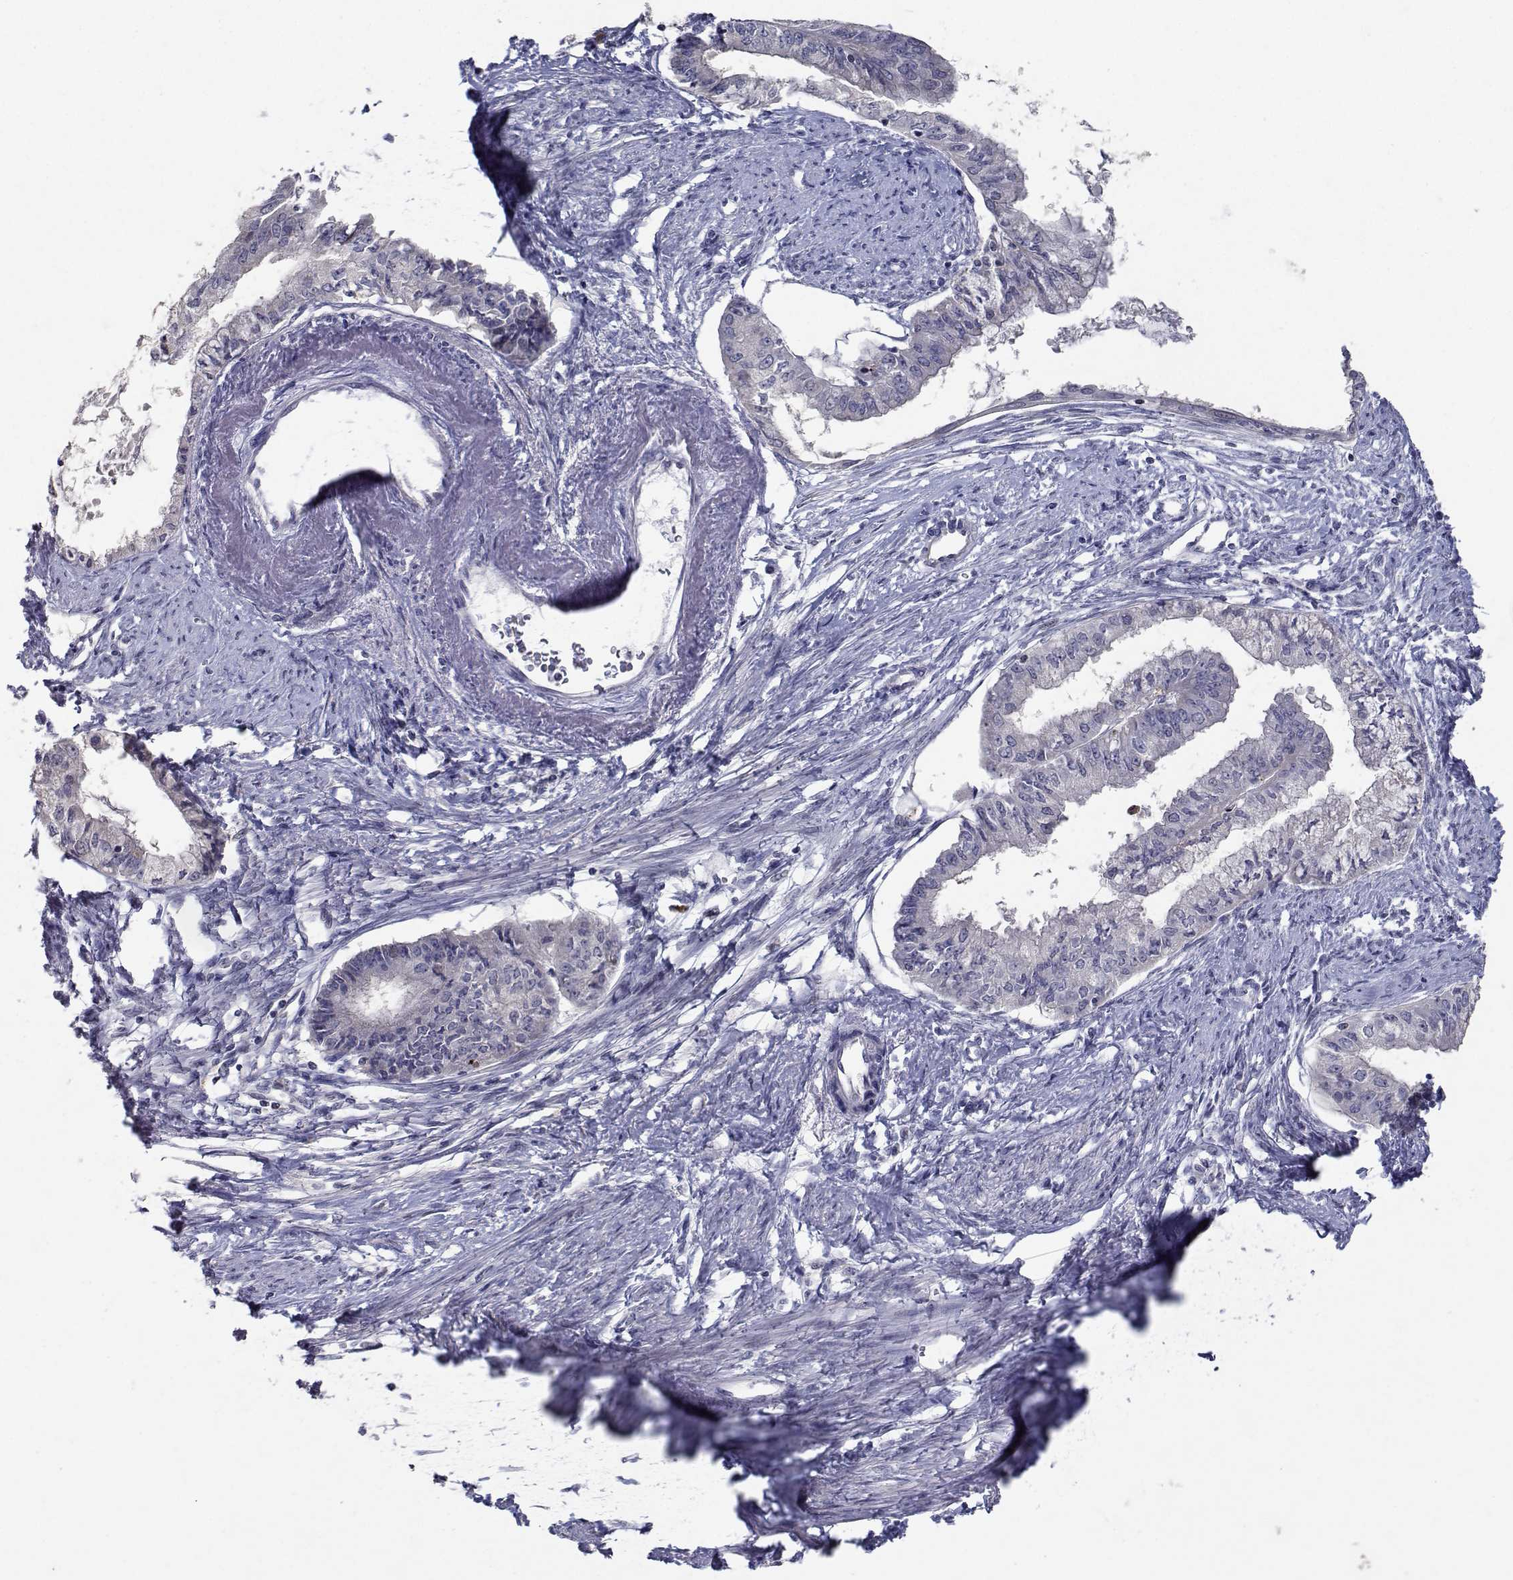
{"staining": {"intensity": "negative", "quantity": "none", "location": "none"}, "tissue": "endometrial cancer", "cell_type": "Tumor cells", "image_type": "cancer", "snomed": [{"axis": "morphology", "description": "Adenocarcinoma, NOS"}, {"axis": "topography", "description": "Endometrium"}], "caption": "Tumor cells show no significant expression in adenocarcinoma (endometrial).", "gene": "RBPJL", "patient": {"sex": "female", "age": 76}}